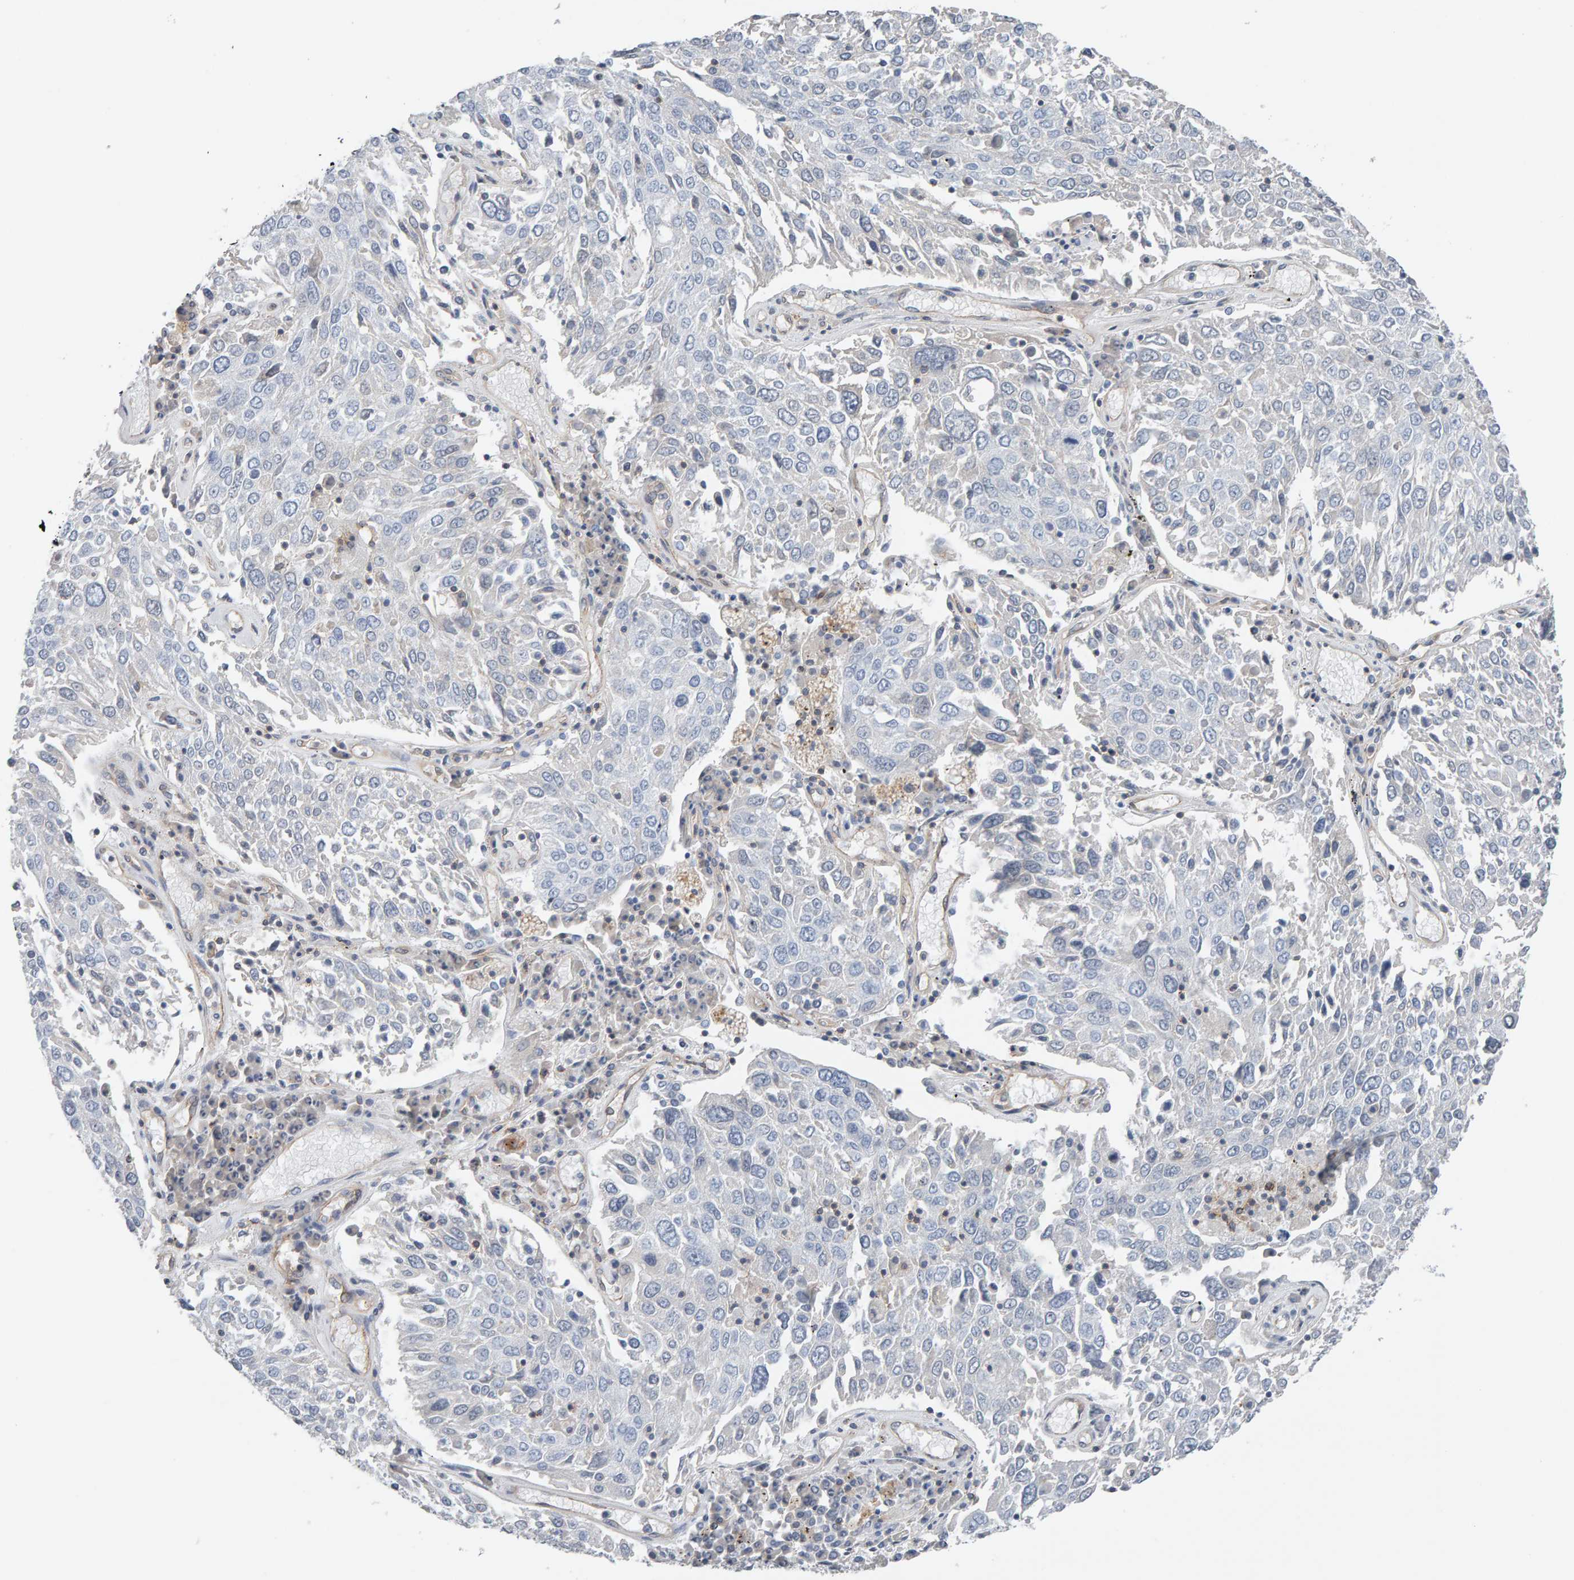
{"staining": {"intensity": "negative", "quantity": "none", "location": "none"}, "tissue": "lung cancer", "cell_type": "Tumor cells", "image_type": "cancer", "snomed": [{"axis": "morphology", "description": "Squamous cell carcinoma, NOS"}, {"axis": "topography", "description": "Lung"}], "caption": "A high-resolution photomicrograph shows IHC staining of lung cancer (squamous cell carcinoma), which shows no significant expression in tumor cells.", "gene": "FYN", "patient": {"sex": "male", "age": 65}}